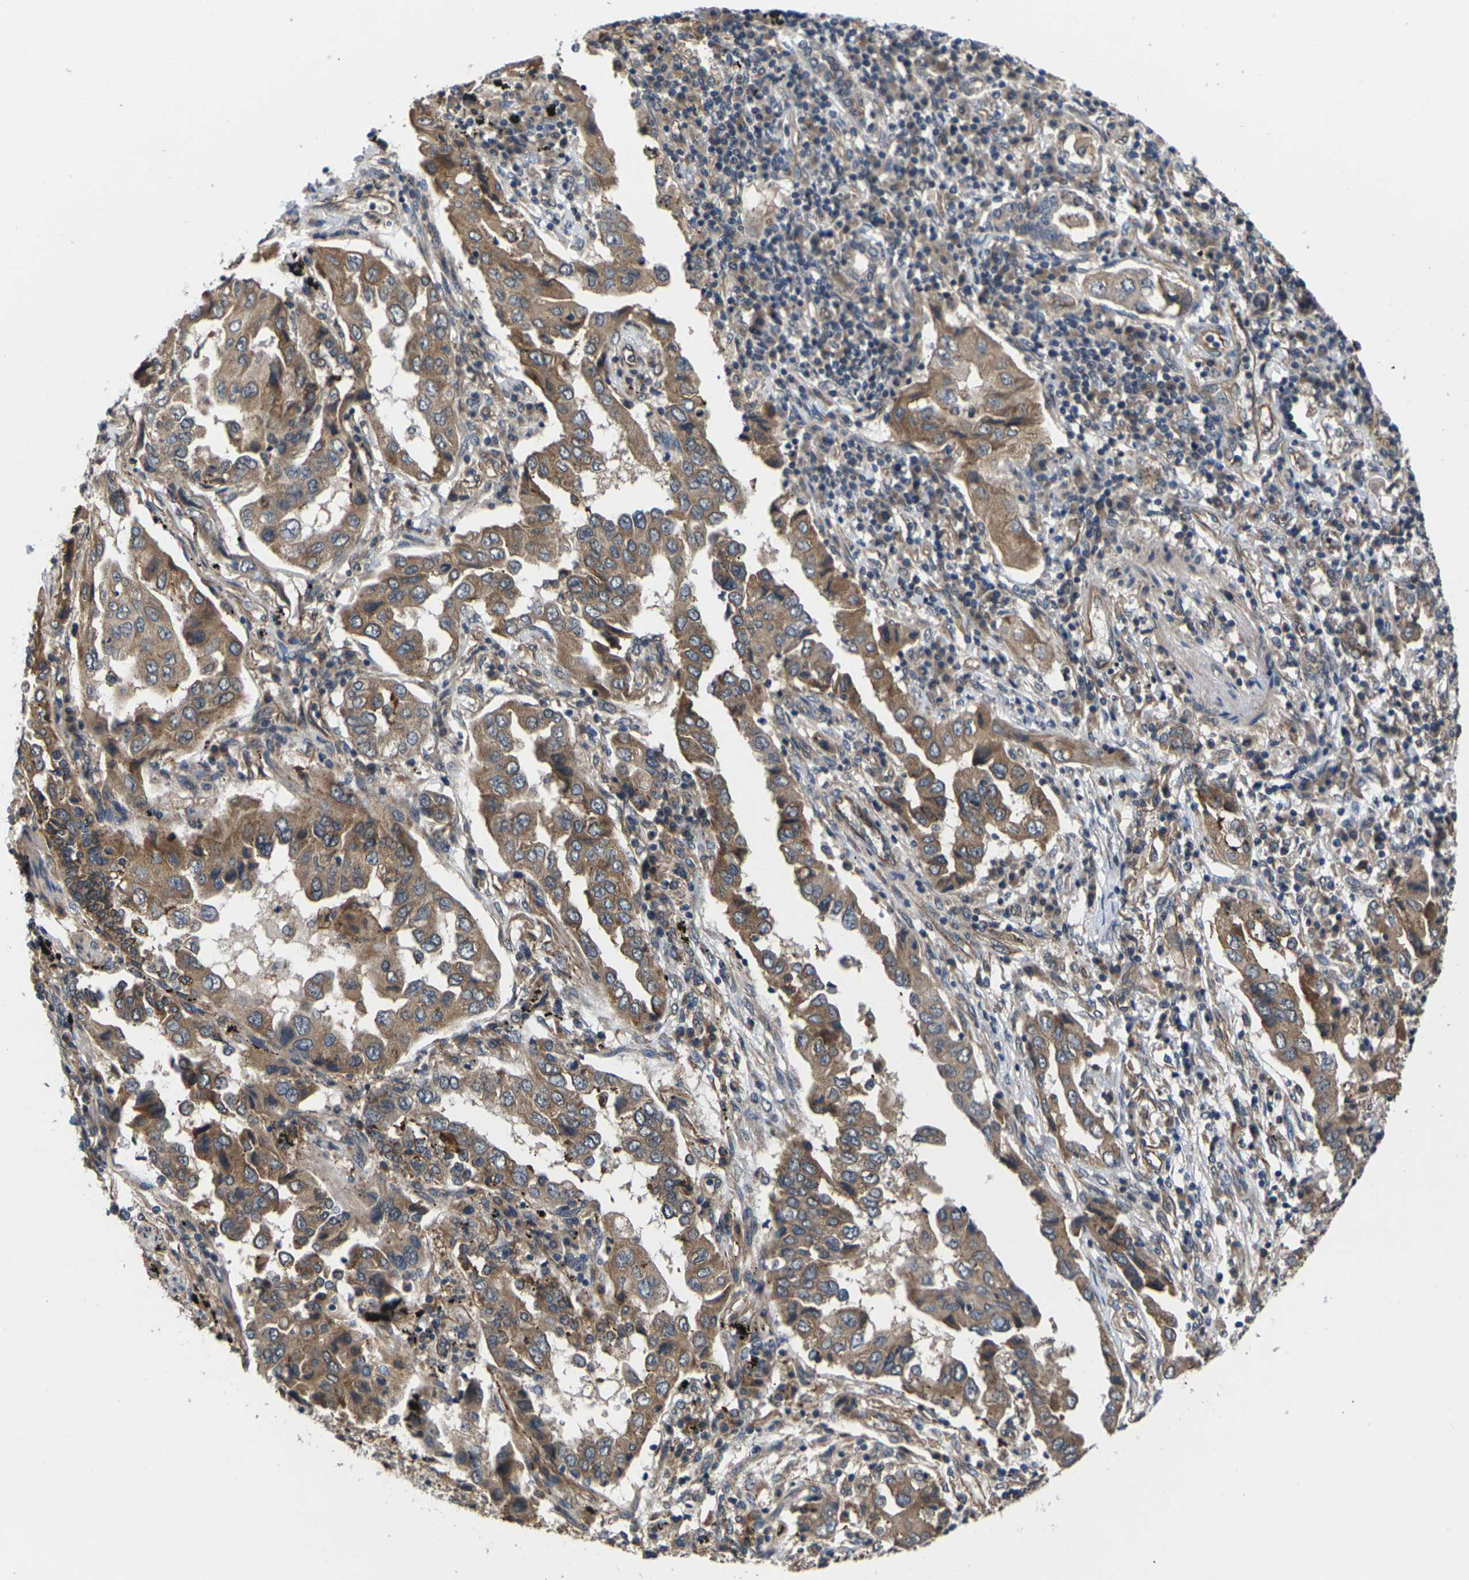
{"staining": {"intensity": "moderate", "quantity": ">75%", "location": "cytoplasmic/membranous"}, "tissue": "lung cancer", "cell_type": "Tumor cells", "image_type": "cancer", "snomed": [{"axis": "morphology", "description": "Adenocarcinoma, NOS"}, {"axis": "topography", "description": "Lung"}], "caption": "High-magnification brightfield microscopy of adenocarcinoma (lung) stained with DAB (brown) and counterstained with hematoxylin (blue). tumor cells exhibit moderate cytoplasmic/membranous staining is present in about>75% of cells.", "gene": "DKK2", "patient": {"sex": "female", "age": 65}}